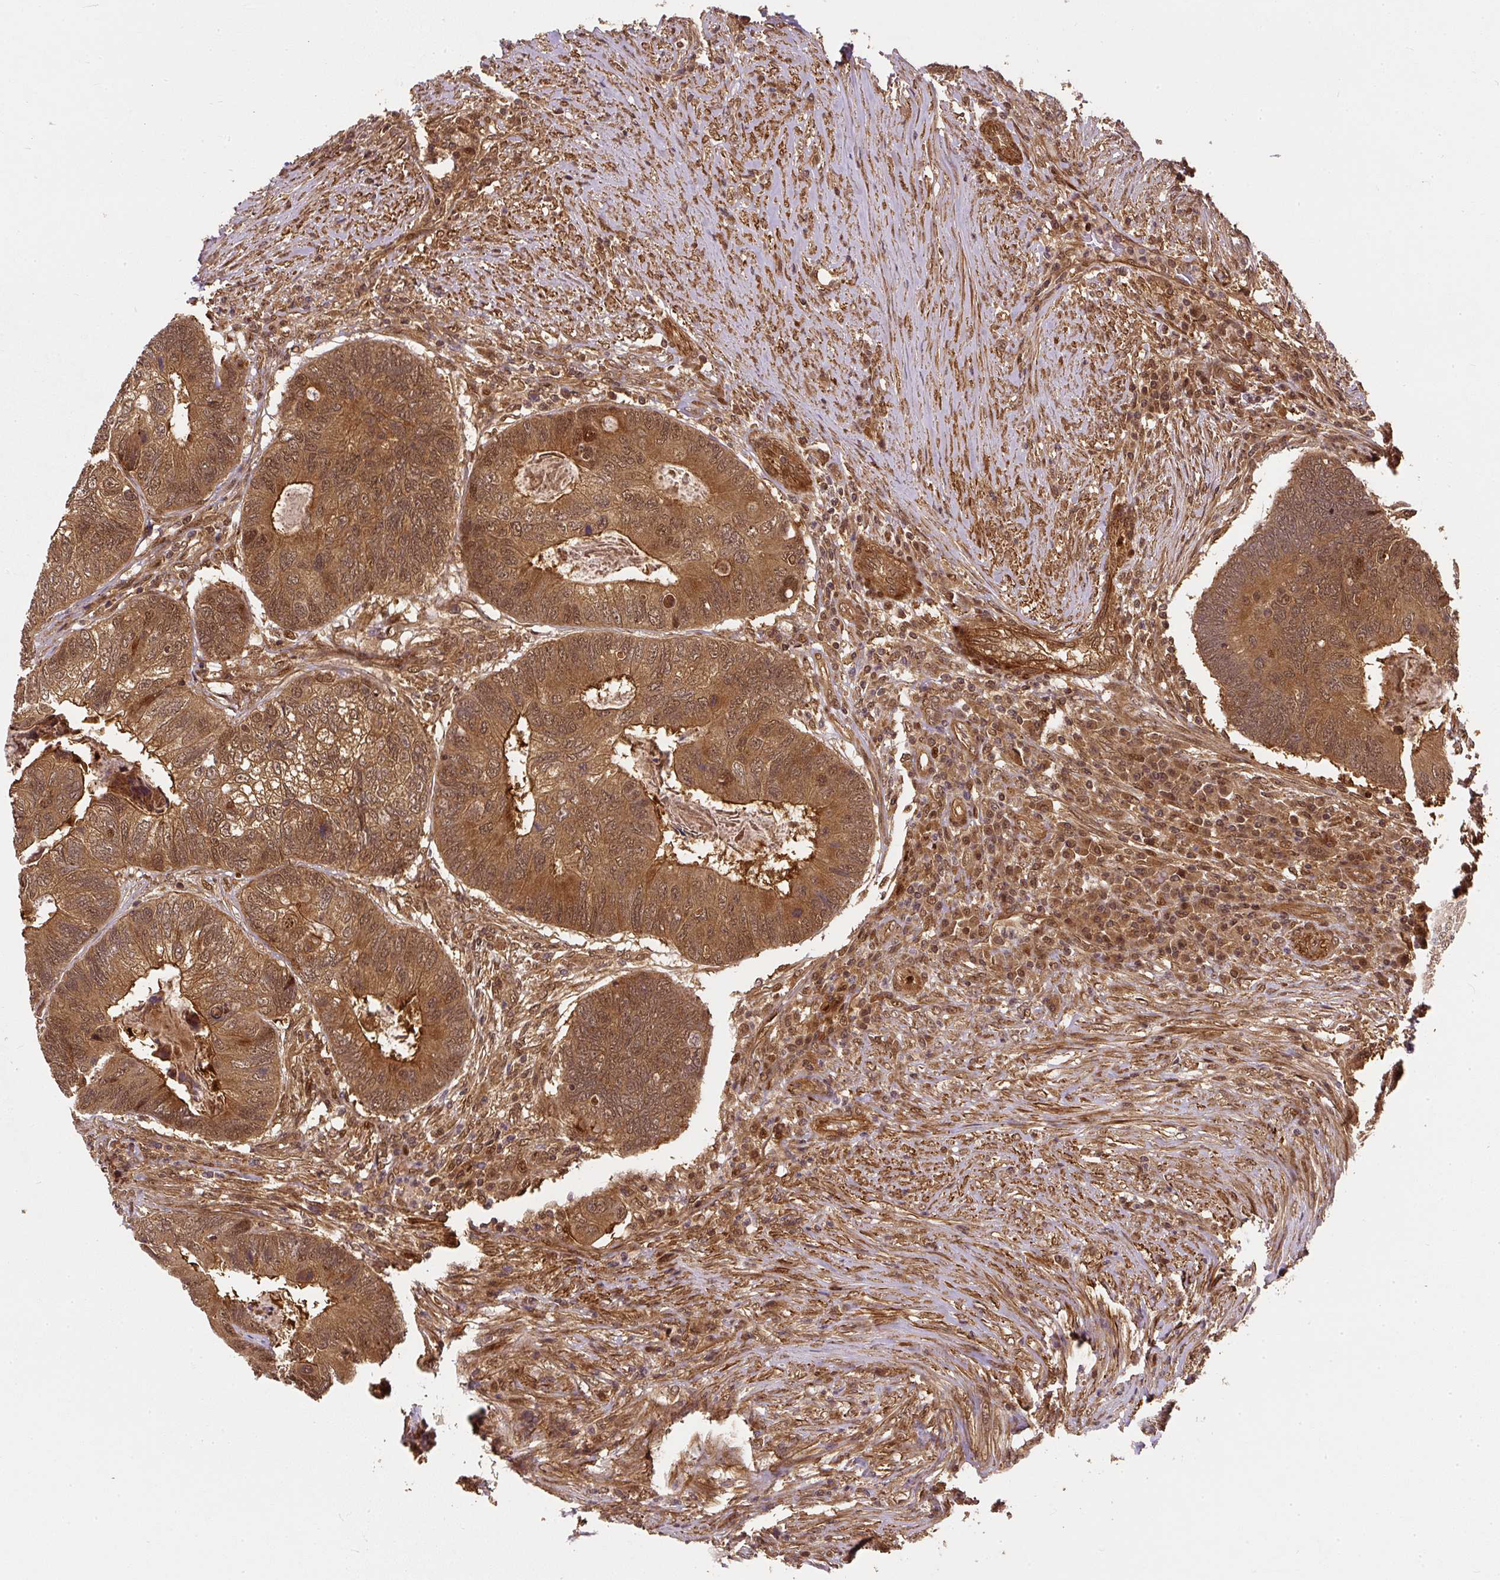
{"staining": {"intensity": "moderate", "quantity": ">75%", "location": "cytoplasmic/membranous,nuclear"}, "tissue": "colorectal cancer", "cell_type": "Tumor cells", "image_type": "cancer", "snomed": [{"axis": "morphology", "description": "Adenocarcinoma, NOS"}, {"axis": "topography", "description": "Colon"}], "caption": "About >75% of tumor cells in colorectal adenocarcinoma demonstrate moderate cytoplasmic/membranous and nuclear protein expression as visualized by brown immunohistochemical staining.", "gene": "PSMD1", "patient": {"sex": "female", "age": 67}}